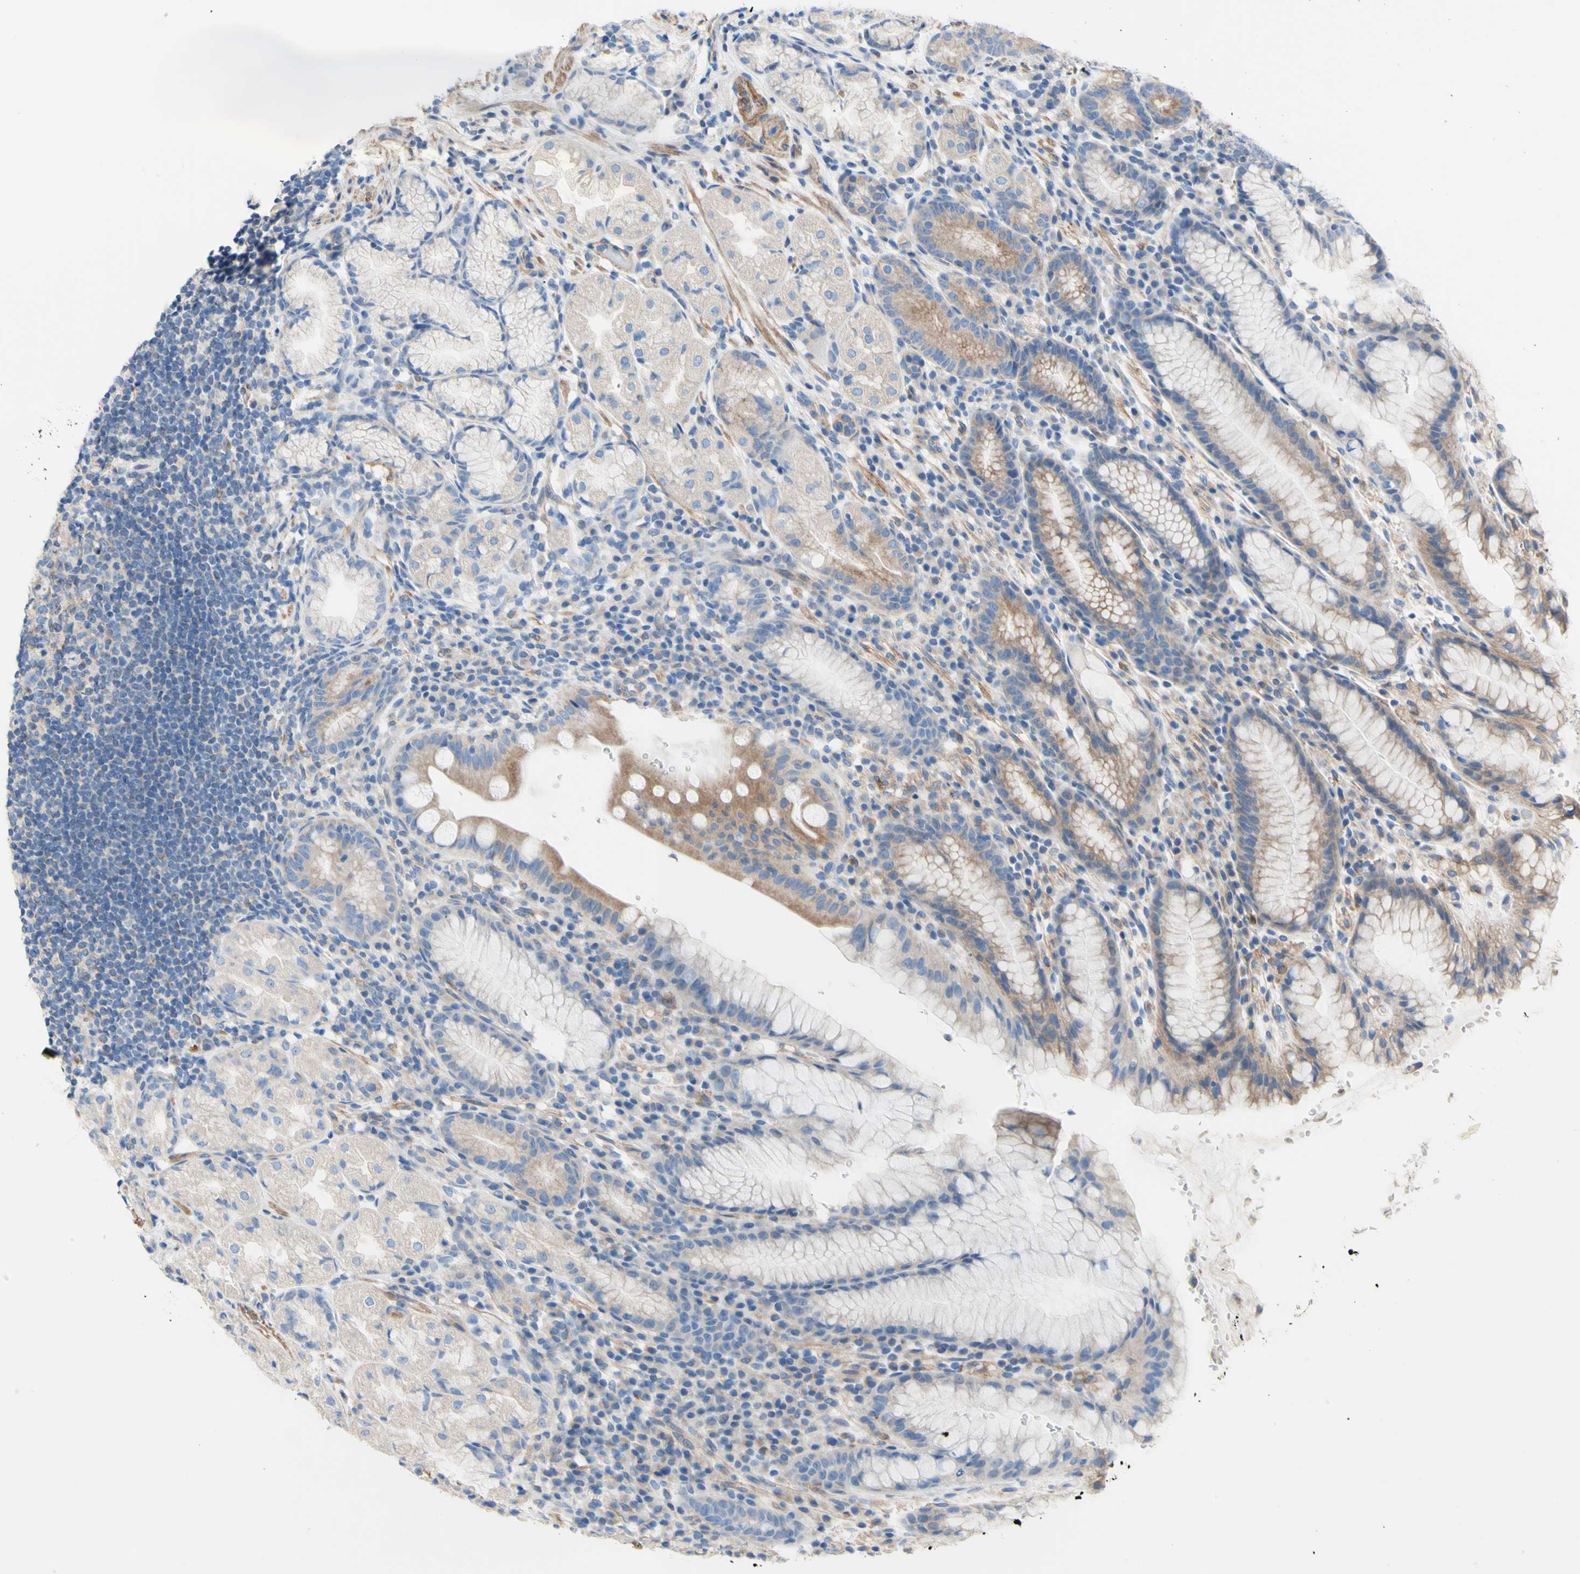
{"staining": {"intensity": "weak", "quantity": "<25%", "location": "cytoplasmic/membranous"}, "tissue": "stomach", "cell_type": "Glandular cells", "image_type": "normal", "snomed": [{"axis": "morphology", "description": "Normal tissue, NOS"}, {"axis": "topography", "description": "Stomach, lower"}], "caption": "A high-resolution image shows immunohistochemistry (IHC) staining of benign stomach, which demonstrates no significant expression in glandular cells.", "gene": "RETREG2", "patient": {"sex": "male", "age": 52}}